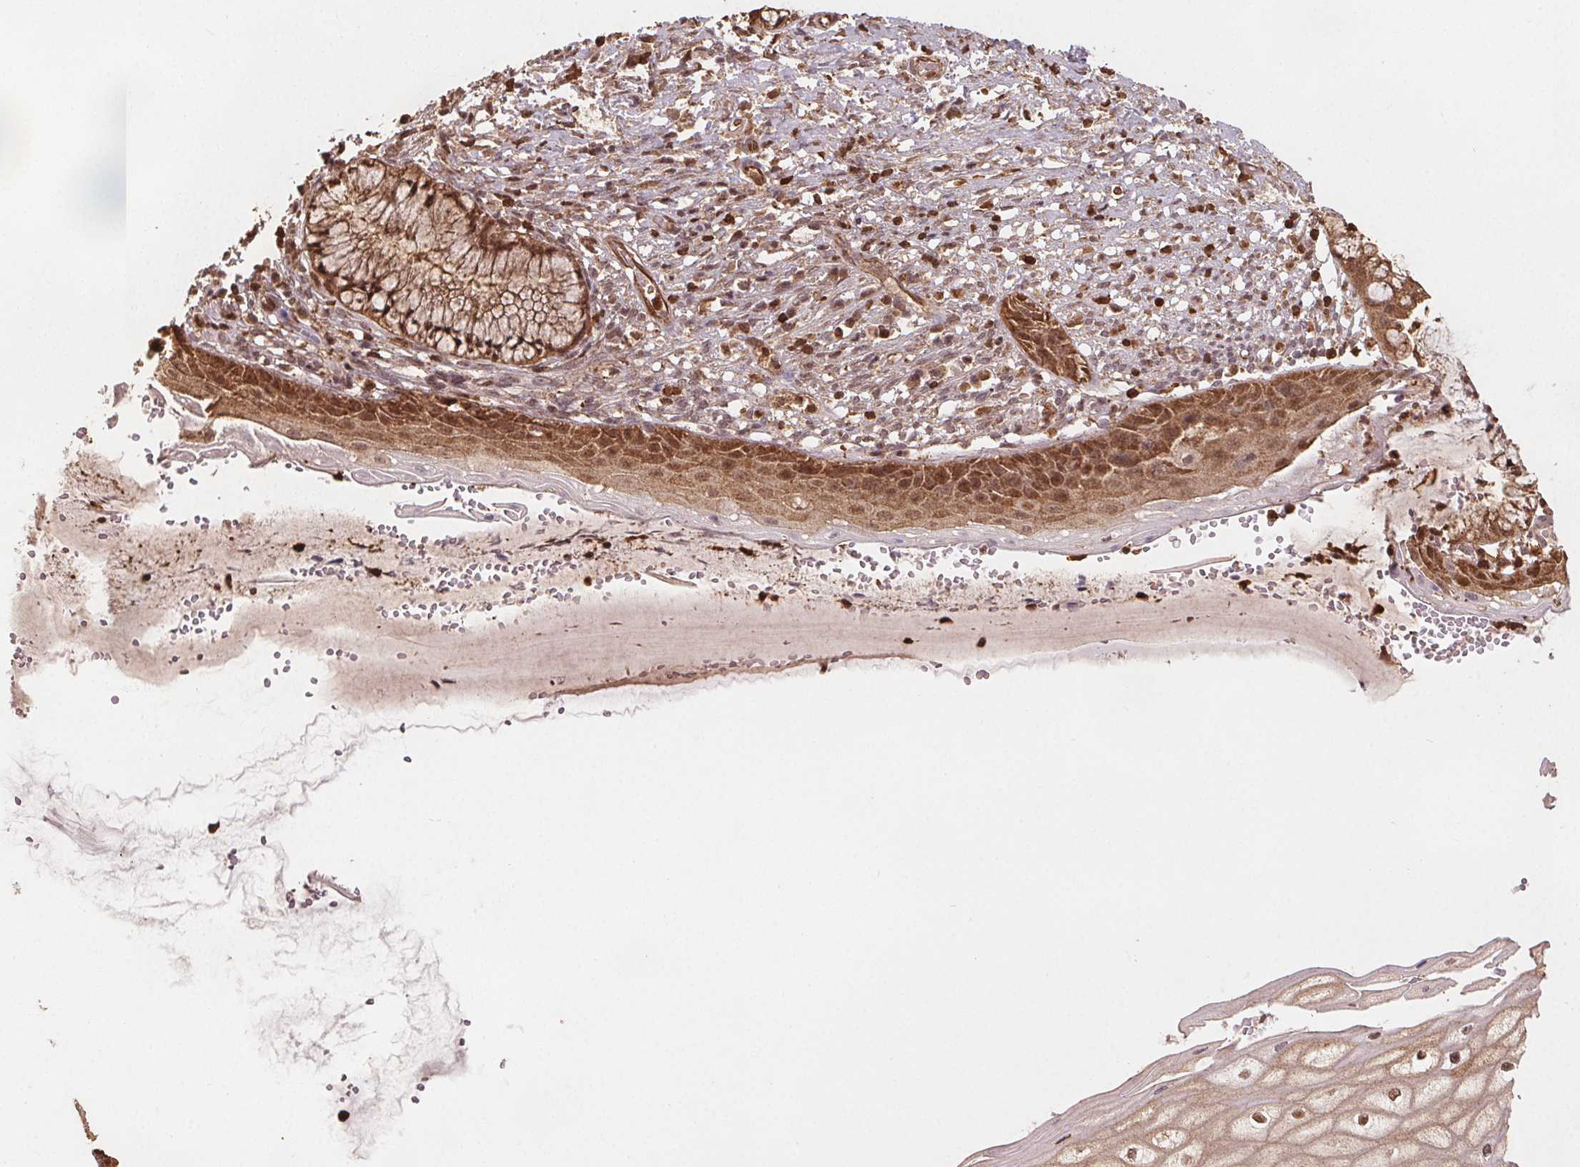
{"staining": {"intensity": "moderate", "quantity": ">75%", "location": "cytoplasmic/membranous,nuclear"}, "tissue": "cervix", "cell_type": "Glandular cells", "image_type": "normal", "snomed": [{"axis": "morphology", "description": "Normal tissue, NOS"}, {"axis": "topography", "description": "Cervix"}], "caption": "Cervix stained with immunohistochemistry reveals moderate cytoplasmic/membranous,nuclear staining in approximately >75% of glandular cells.", "gene": "ENO1", "patient": {"sex": "female", "age": 37}}